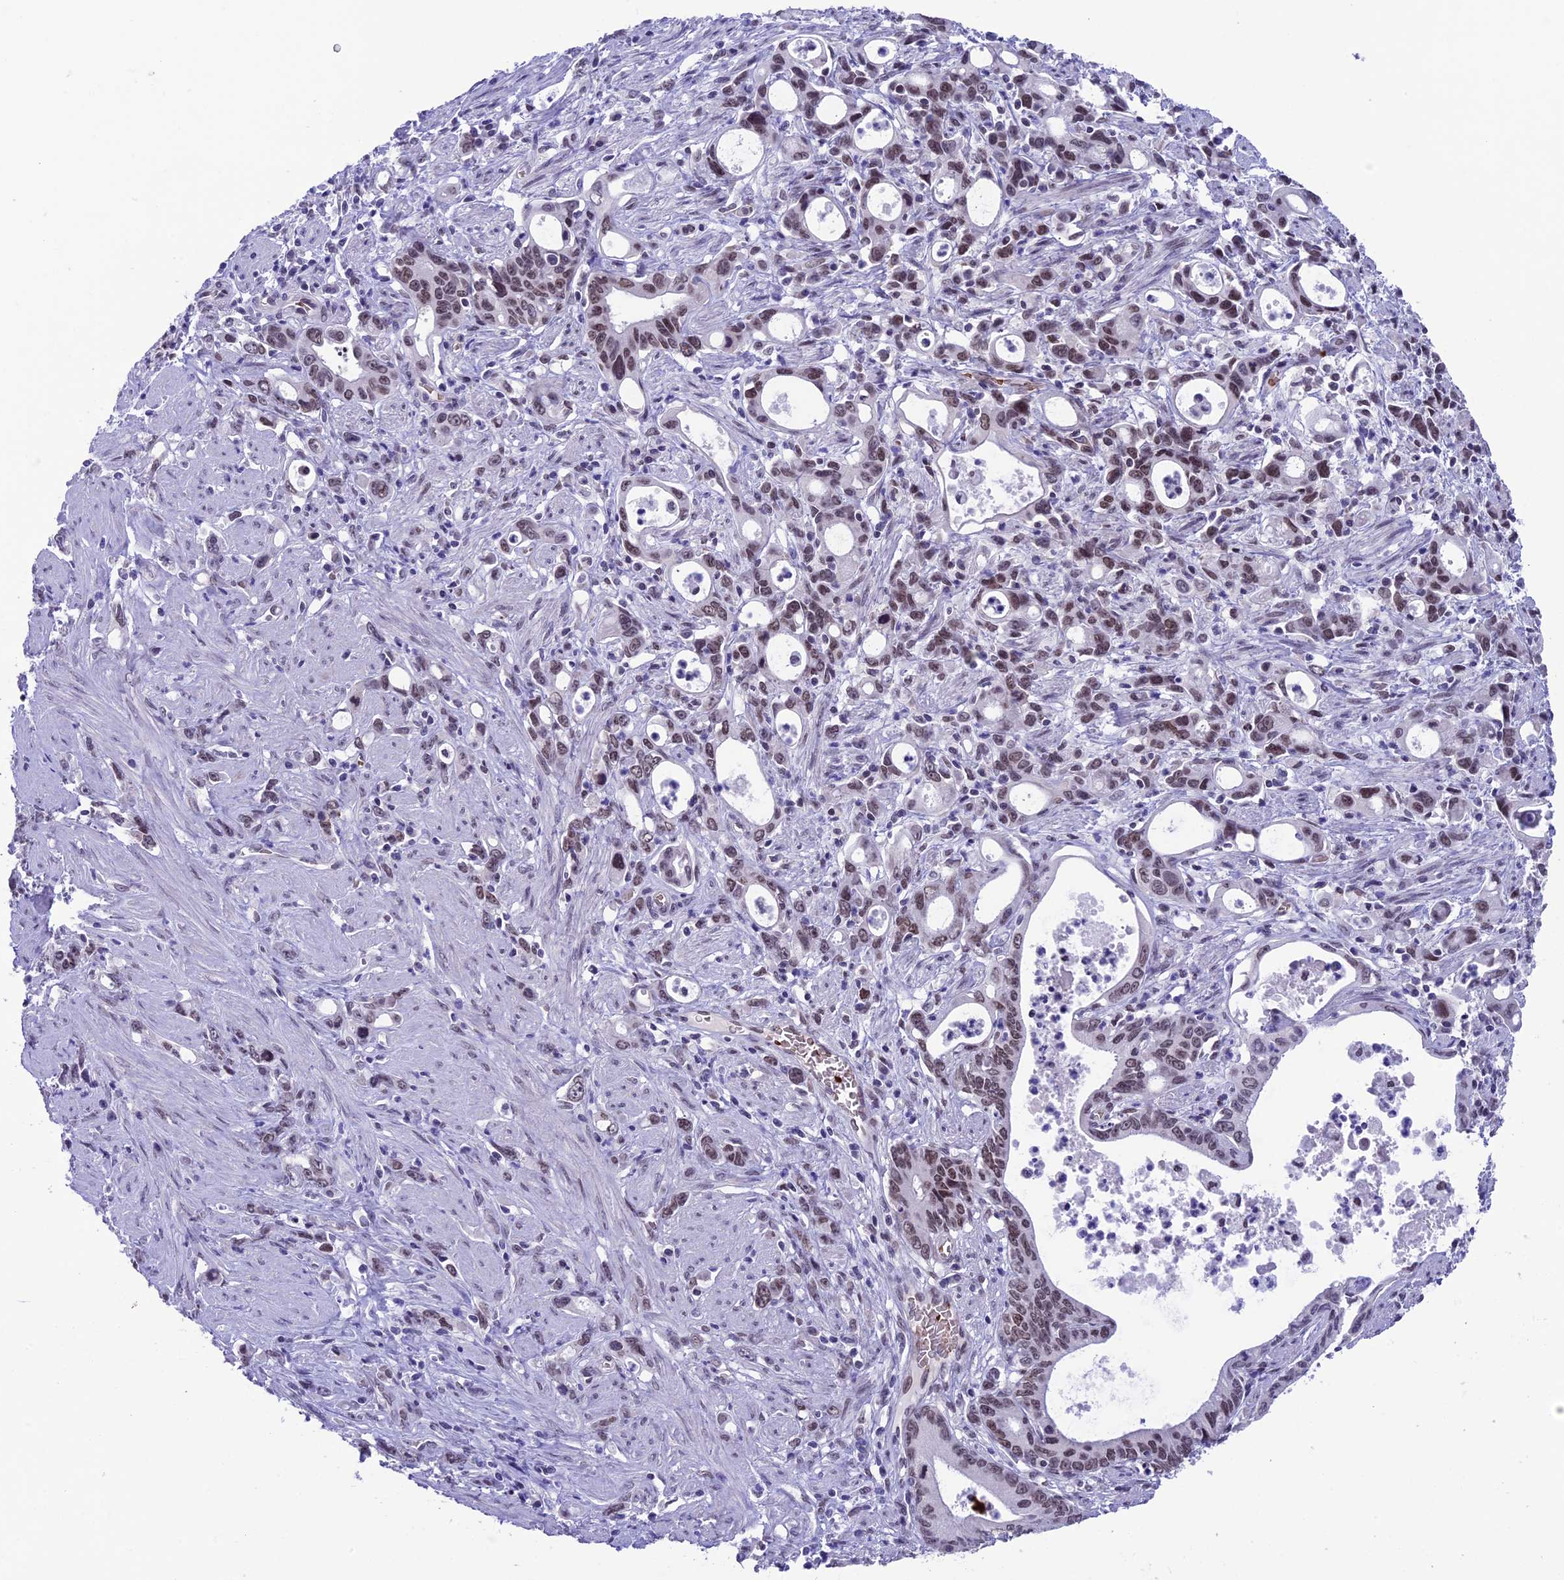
{"staining": {"intensity": "moderate", "quantity": ">75%", "location": "nuclear"}, "tissue": "stomach cancer", "cell_type": "Tumor cells", "image_type": "cancer", "snomed": [{"axis": "morphology", "description": "Adenocarcinoma, NOS"}, {"axis": "topography", "description": "Stomach, lower"}], "caption": "This is an image of immunohistochemistry staining of stomach cancer, which shows moderate staining in the nuclear of tumor cells.", "gene": "MPHOSPH8", "patient": {"sex": "female", "age": 43}}